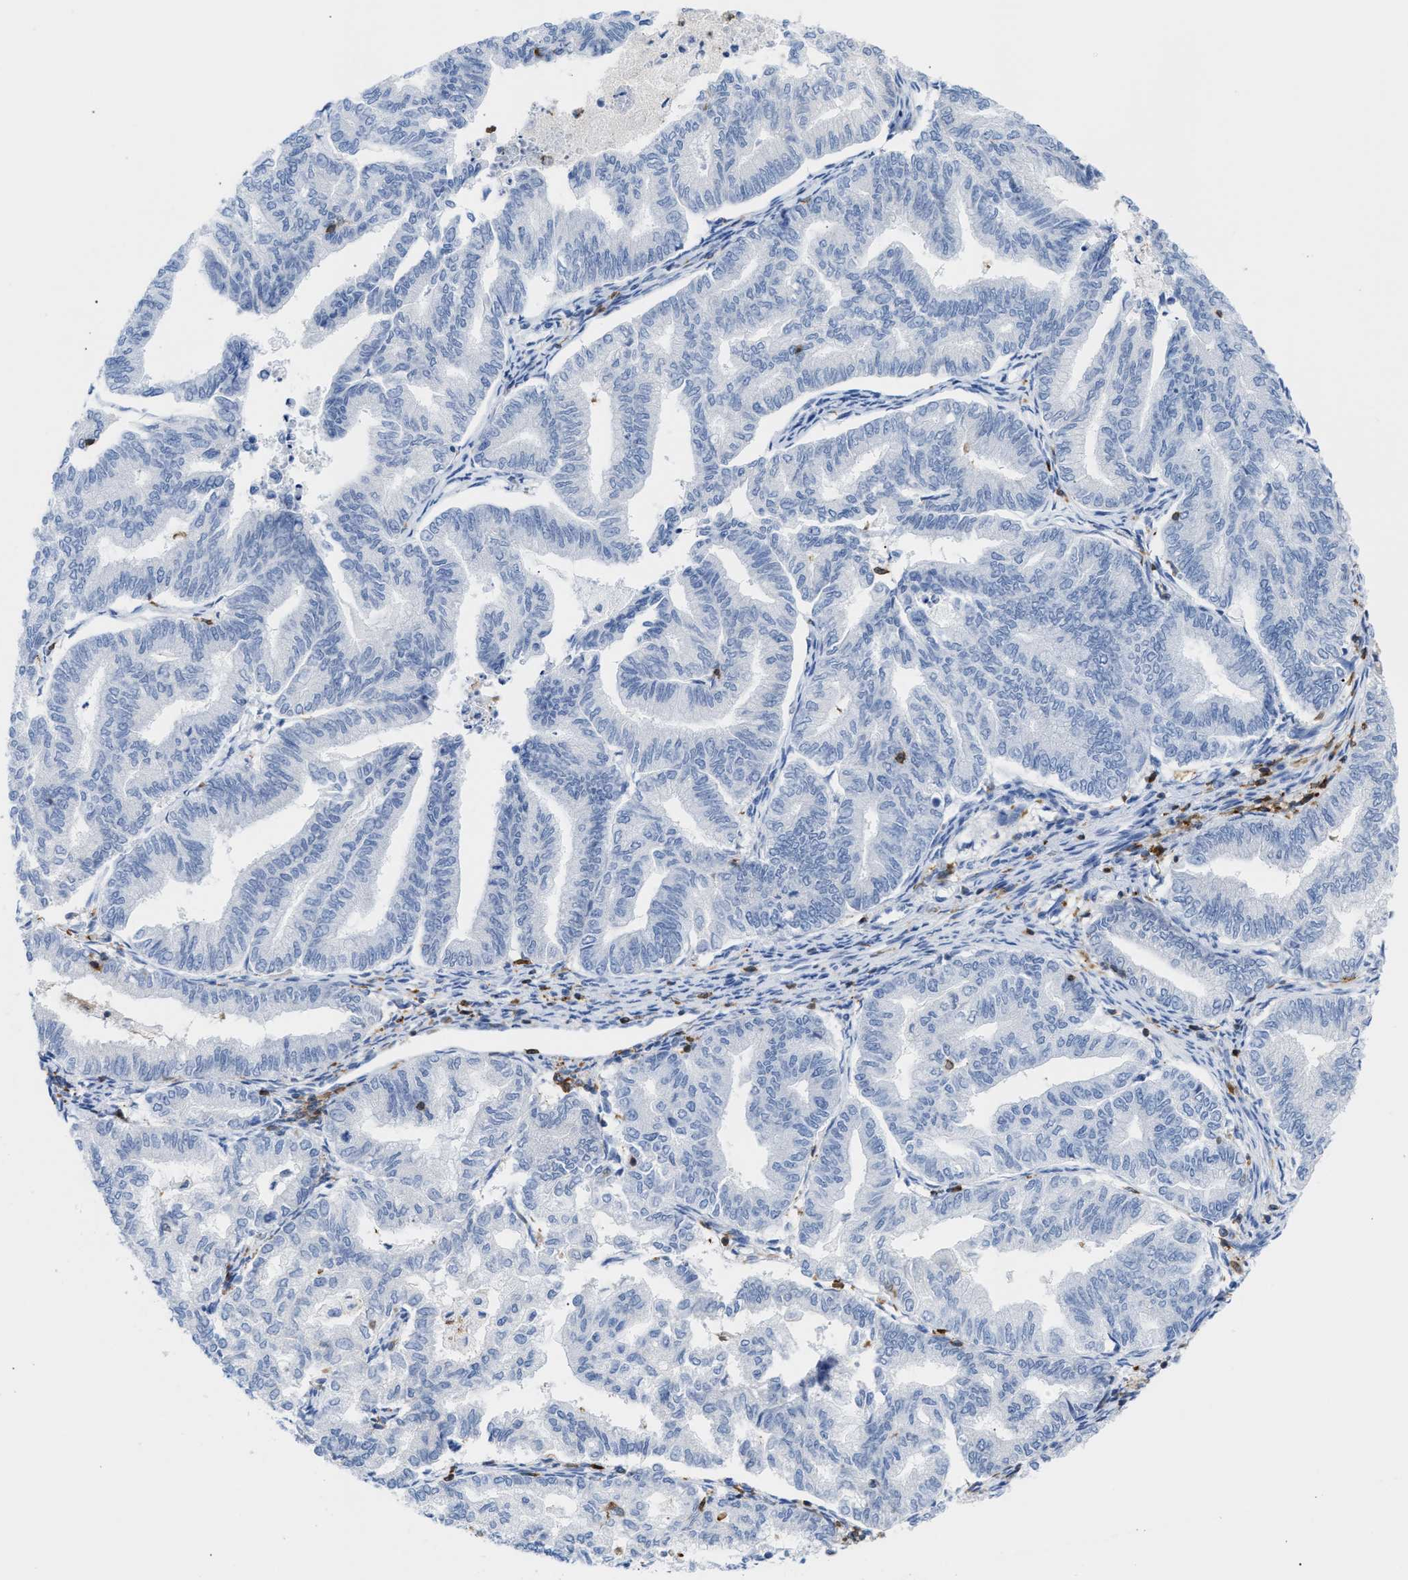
{"staining": {"intensity": "negative", "quantity": "none", "location": "none"}, "tissue": "endometrial cancer", "cell_type": "Tumor cells", "image_type": "cancer", "snomed": [{"axis": "morphology", "description": "Adenocarcinoma, NOS"}, {"axis": "topography", "description": "Endometrium"}], "caption": "Endometrial cancer stained for a protein using immunohistochemistry reveals no expression tumor cells.", "gene": "LCP1", "patient": {"sex": "female", "age": 79}}